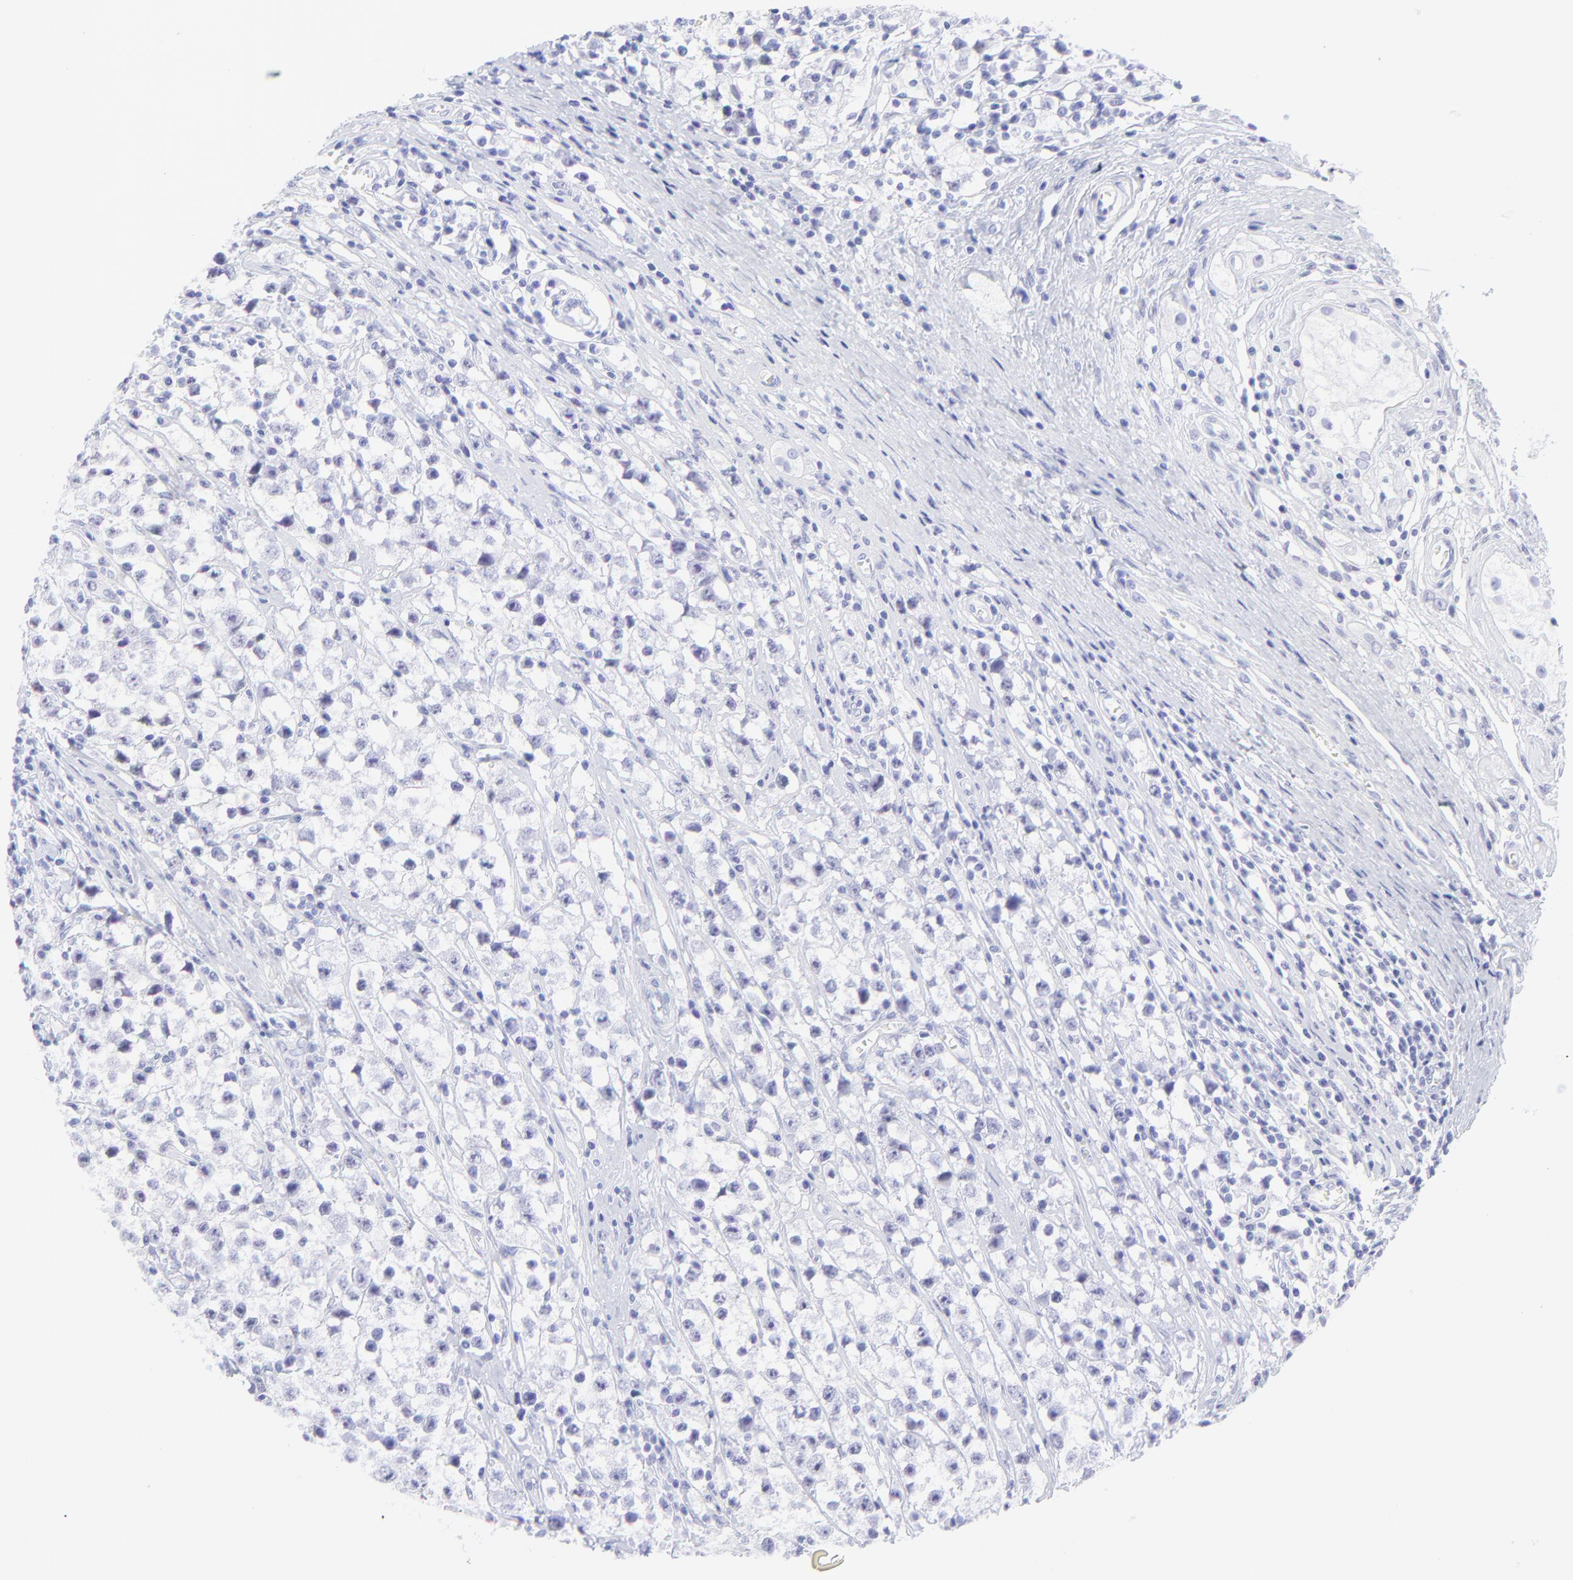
{"staining": {"intensity": "negative", "quantity": "none", "location": "none"}, "tissue": "testis cancer", "cell_type": "Tumor cells", "image_type": "cancer", "snomed": [{"axis": "morphology", "description": "Seminoma, NOS"}, {"axis": "topography", "description": "Testis"}], "caption": "A high-resolution histopathology image shows IHC staining of testis cancer, which shows no significant positivity in tumor cells.", "gene": "KLF4", "patient": {"sex": "male", "age": 35}}